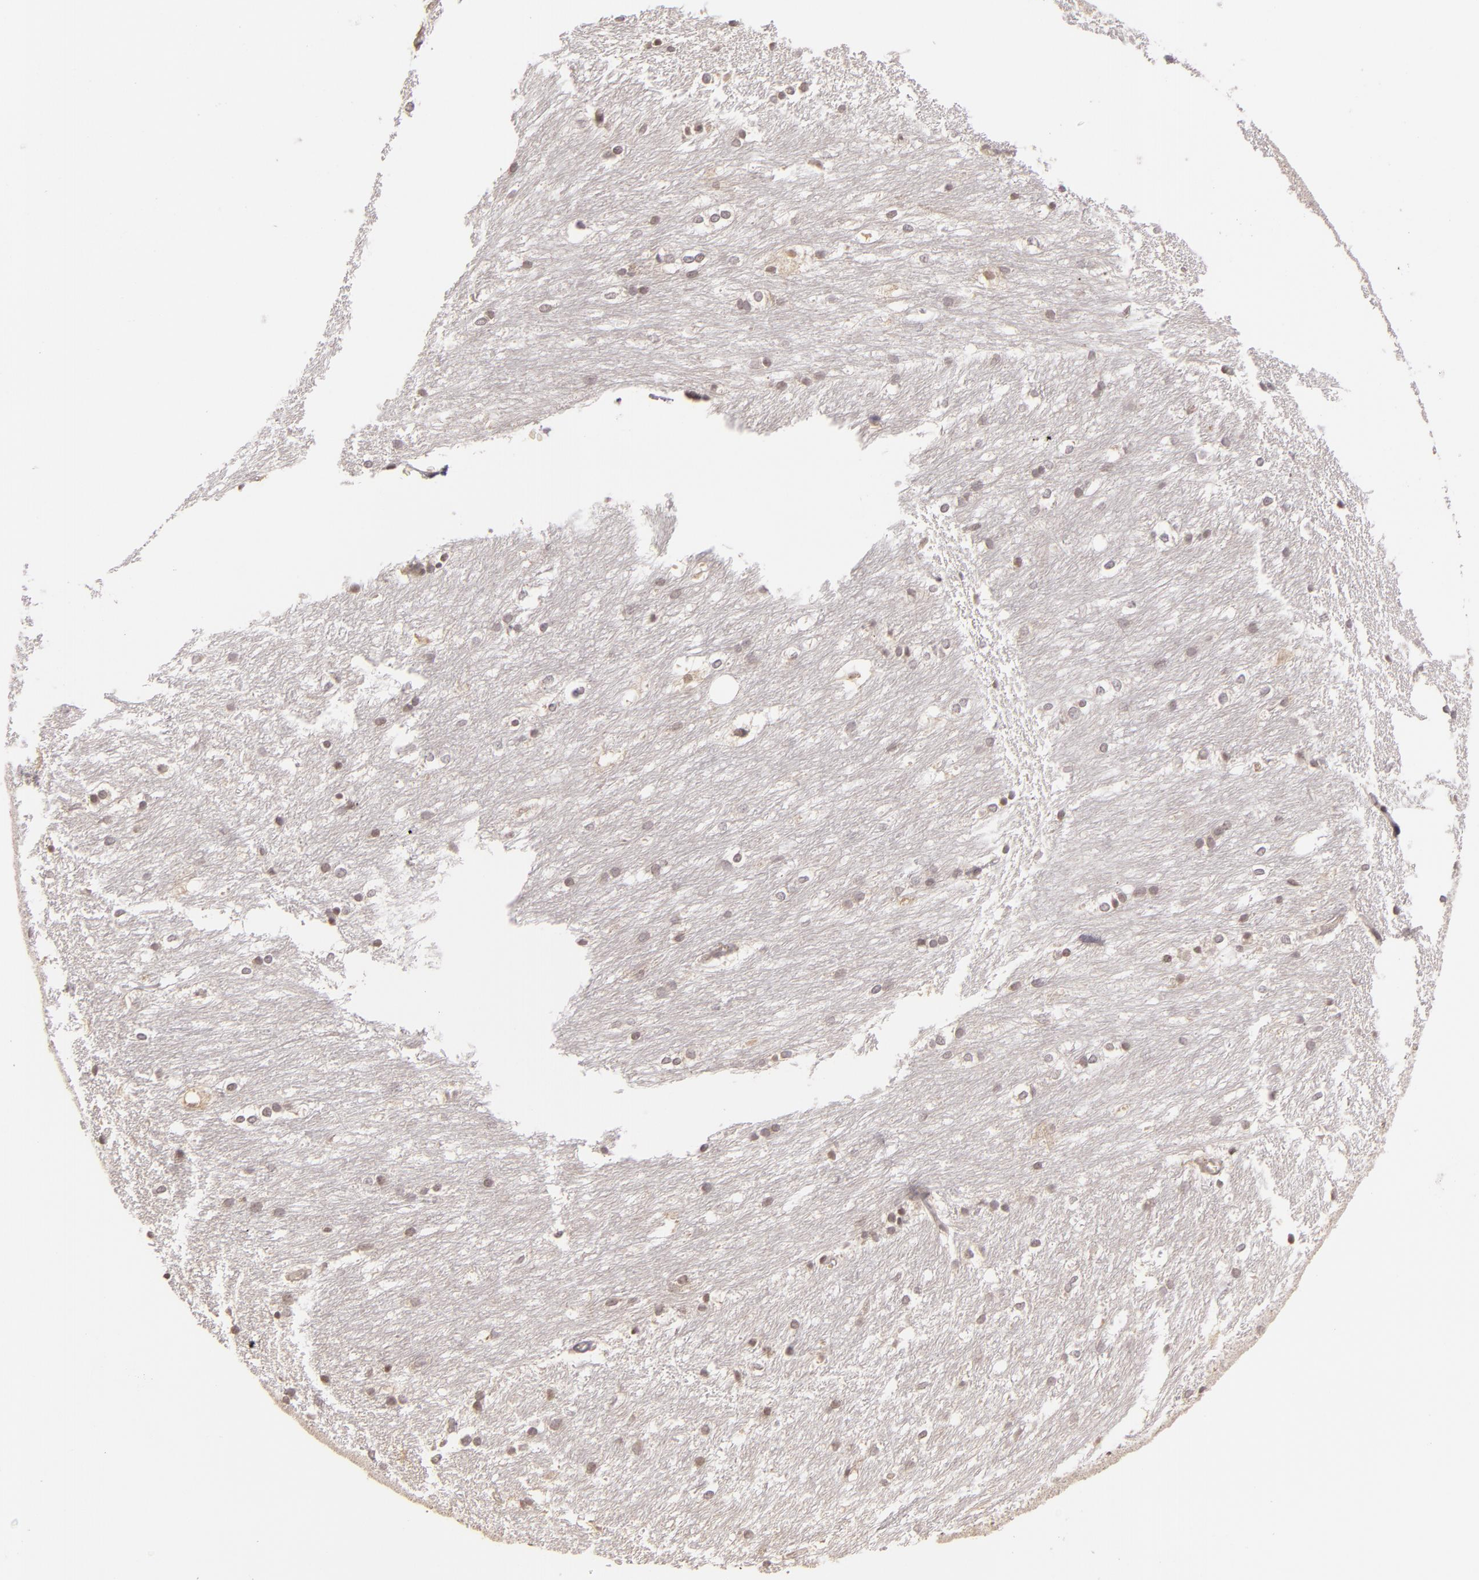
{"staining": {"intensity": "weak", "quantity": ">75%", "location": "nuclear"}, "tissue": "caudate", "cell_type": "Glial cells", "image_type": "normal", "snomed": [{"axis": "morphology", "description": "Normal tissue, NOS"}, {"axis": "topography", "description": "Lateral ventricle wall"}], "caption": "Approximately >75% of glial cells in unremarkable caudate exhibit weak nuclear protein positivity as visualized by brown immunohistochemical staining.", "gene": "AKAP6", "patient": {"sex": "female", "age": 19}}